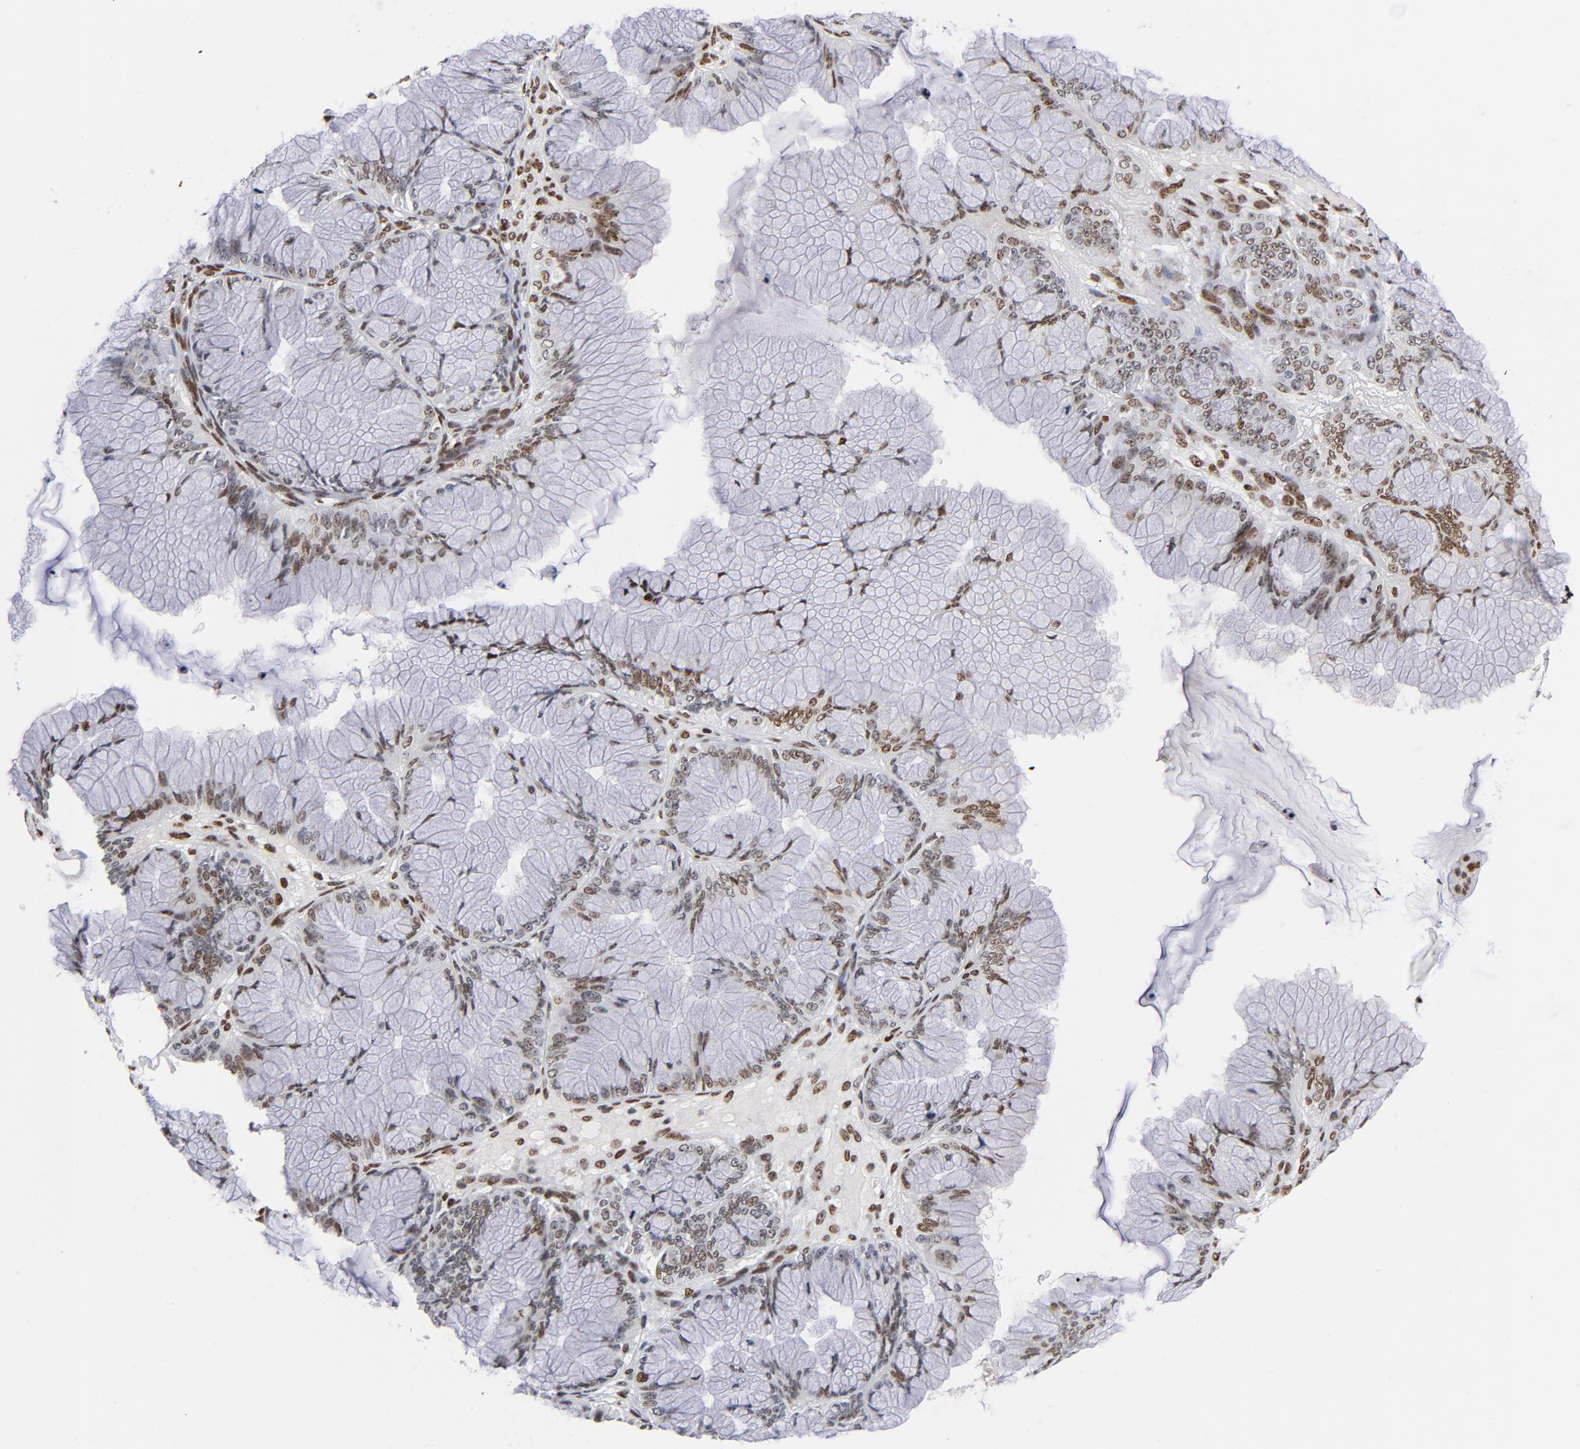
{"staining": {"intensity": "moderate", "quantity": ">75%", "location": "nuclear"}, "tissue": "ovarian cancer", "cell_type": "Tumor cells", "image_type": "cancer", "snomed": [{"axis": "morphology", "description": "Cystadenocarcinoma, mucinous, NOS"}, {"axis": "topography", "description": "Ovary"}], "caption": "Brown immunohistochemical staining in human ovarian cancer (mucinous cystadenocarcinoma) demonstrates moderate nuclear staining in approximately >75% of tumor cells. The staining was performed using DAB, with brown indicating positive protein expression. Nuclei are stained blue with hematoxylin.", "gene": "TOP2B", "patient": {"sex": "female", "age": 63}}